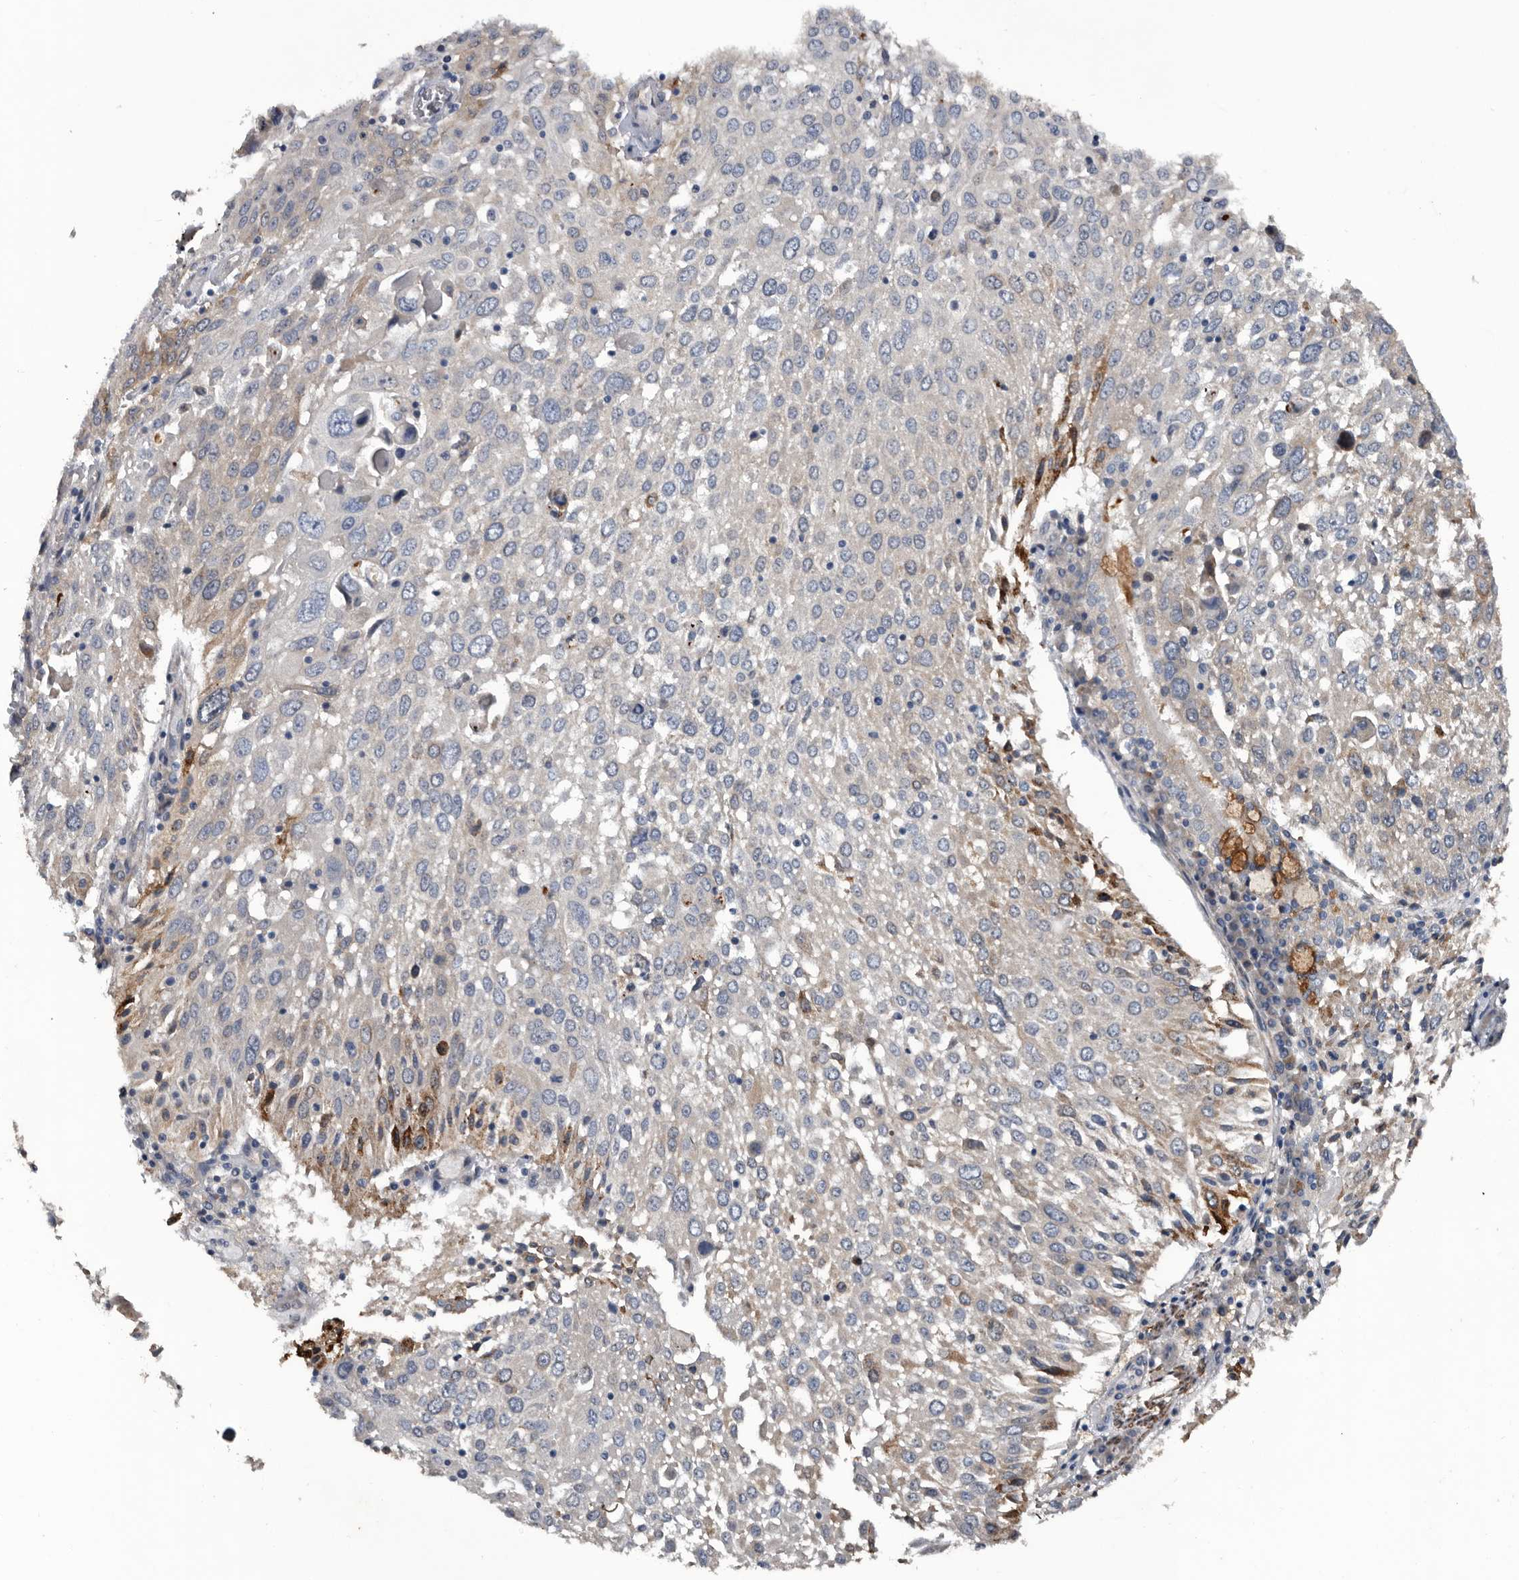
{"staining": {"intensity": "weak", "quantity": "<25%", "location": "cytoplasmic/membranous"}, "tissue": "lung cancer", "cell_type": "Tumor cells", "image_type": "cancer", "snomed": [{"axis": "morphology", "description": "Squamous cell carcinoma, NOS"}, {"axis": "topography", "description": "Lung"}], "caption": "DAB immunohistochemical staining of human lung squamous cell carcinoma shows no significant positivity in tumor cells.", "gene": "IARS1", "patient": {"sex": "male", "age": 65}}